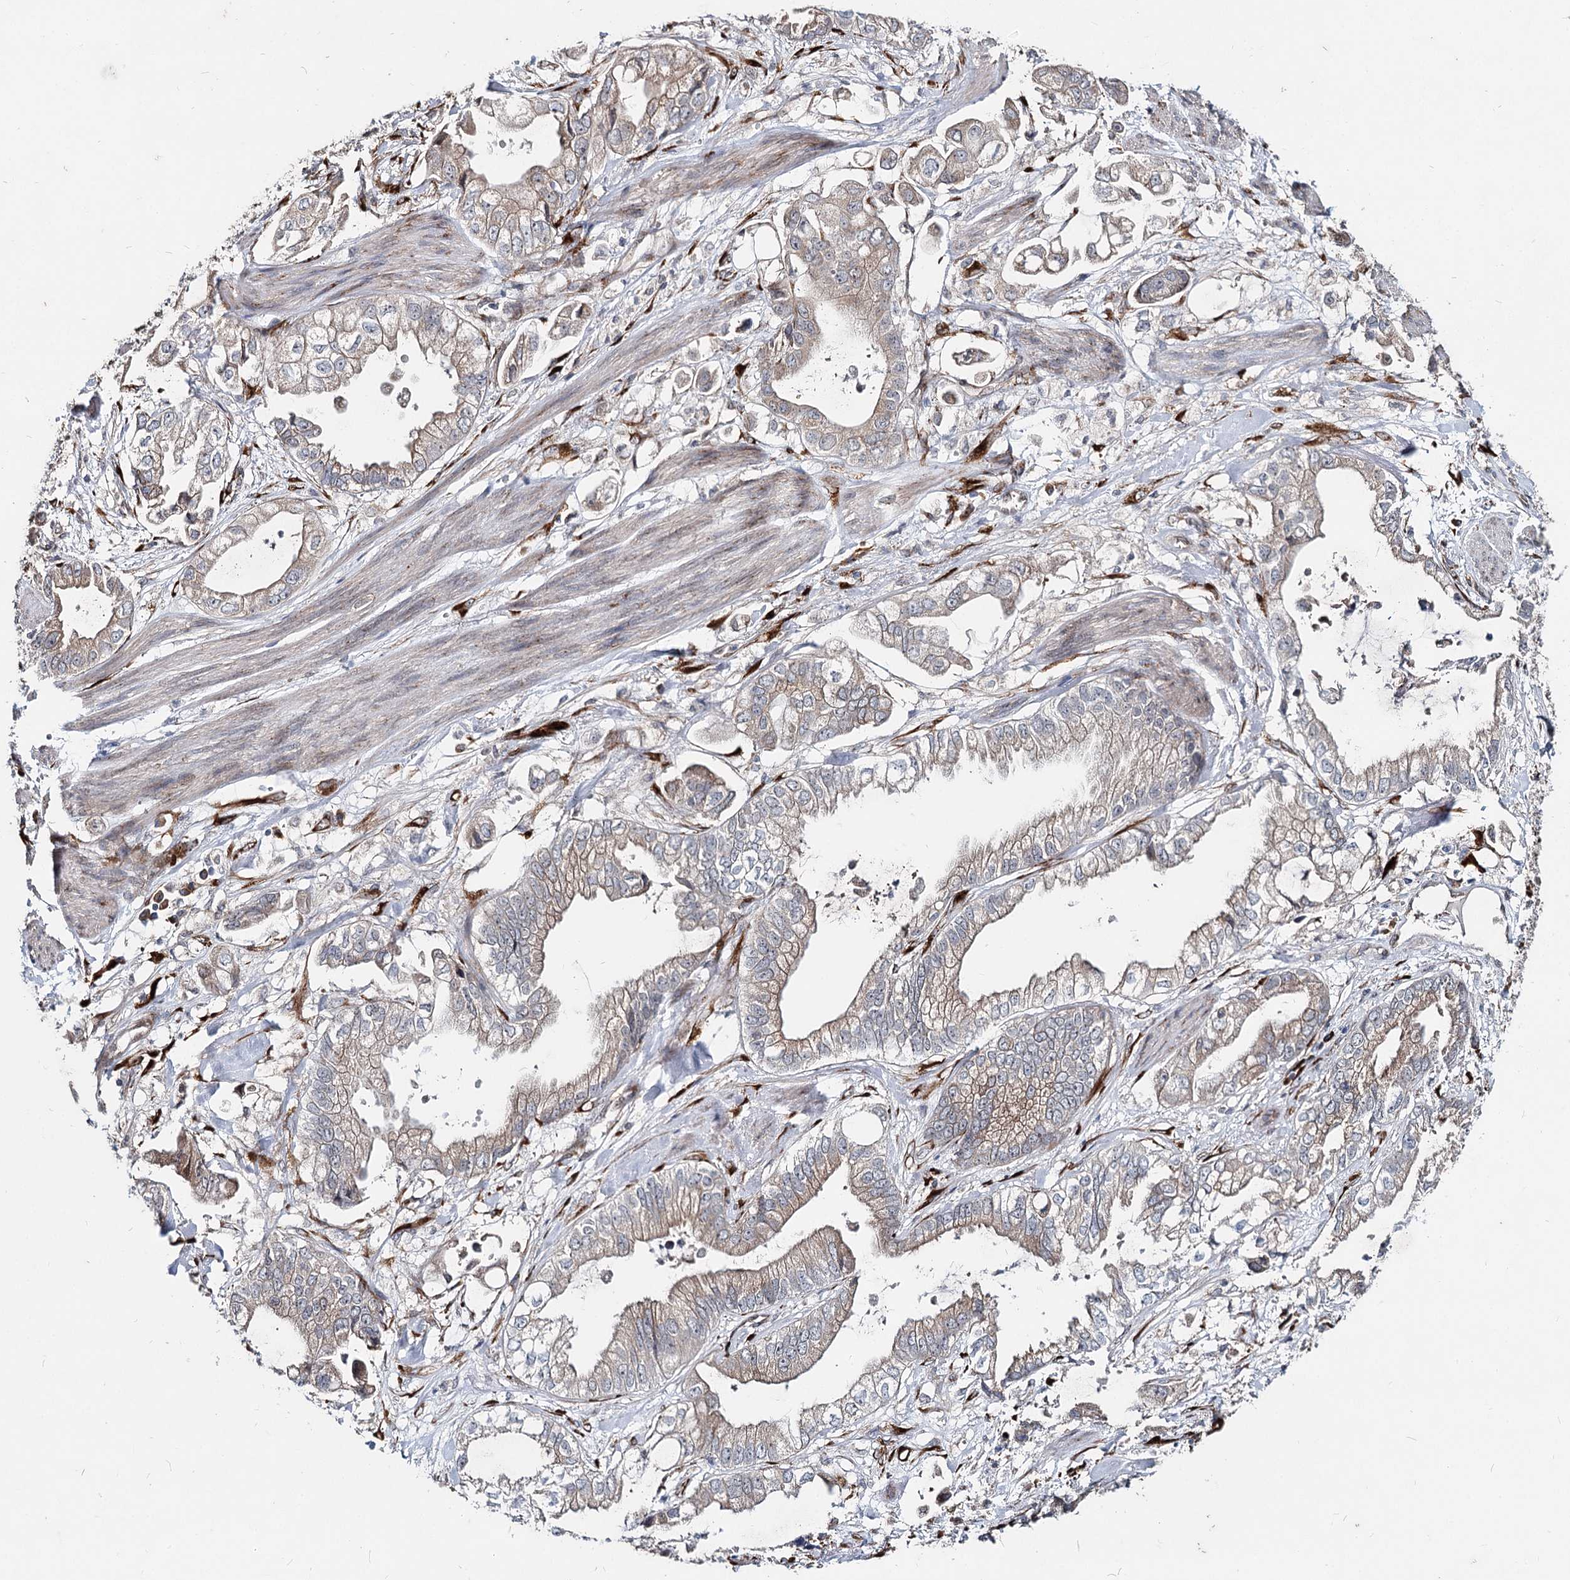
{"staining": {"intensity": "weak", "quantity": "<25%", "location": "cytoplasmic/membranous"}, "tissue": "stomach cancer", "cell_type": "Tumor cells", "image_type": "cancer", "snomed": [{"axis": "morphology", "description": "Adenocarcinoma, NOS"}, {"axis": "topography", "description": "Stomach"}], "caption": "High magnification brightfield microscopy of stomach cancer (adenocarcinoma) stained with DAB (brown) and counterstained with hematoxylin (blue): tumor cells show no significant expression.", "gene": "SPART", "patient": {"sex": "male", "age": 62}}